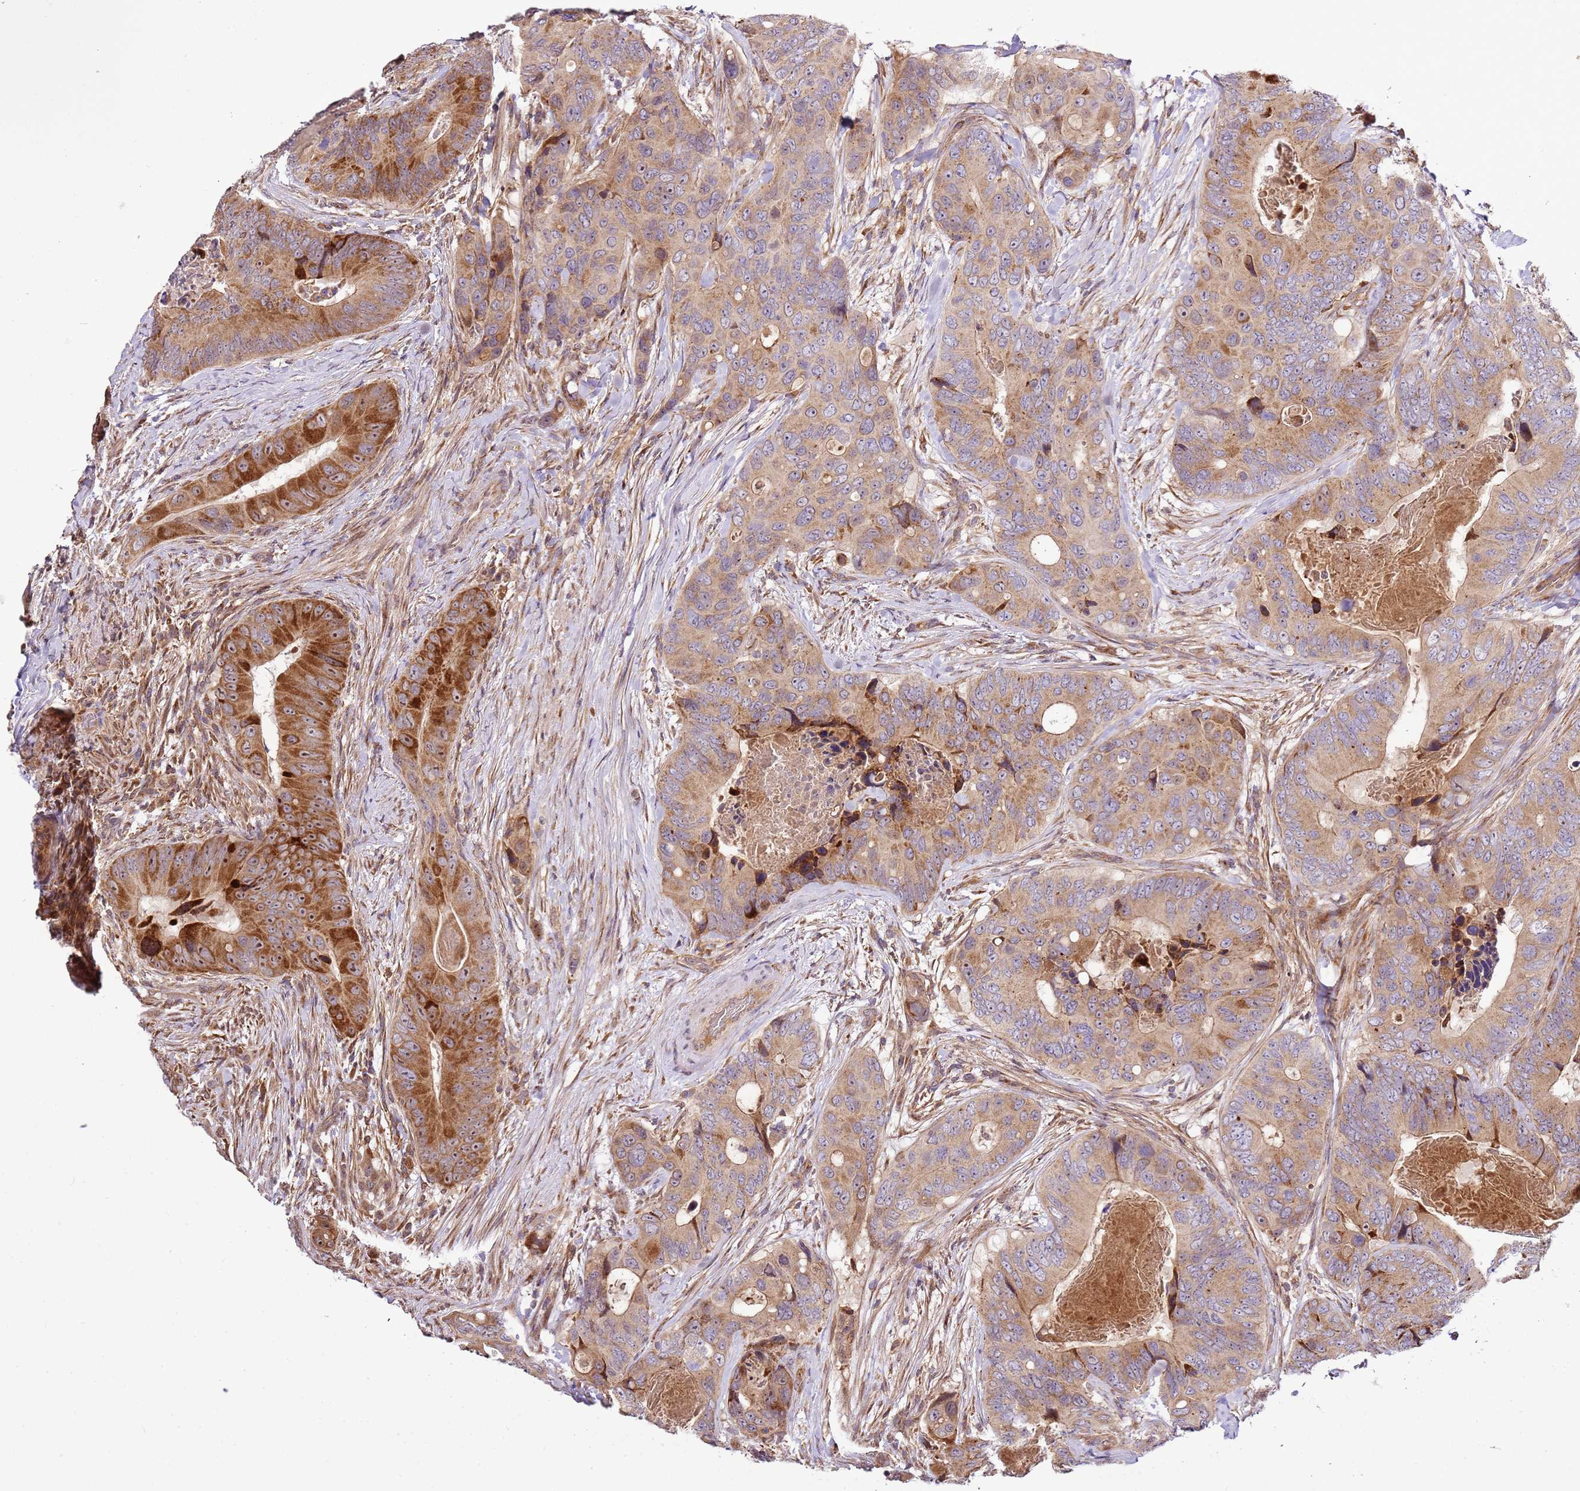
{"staining": {"intensity": "moderate", "quantity": ">75%", "location": "cytoplasmic/membranous,nuclear"}, "tissue": "colorectal cancer", "cell_type": "Tumor cells", "image_type": "cancer", "snomed": [{"axis": "morphology", "description": "Adenocarcinoma, NOS"}, {"axis": "topography", "description": "Colon"}], "caption": "A brown stain labels moderate cytoplasmic/membranous and nuclear expression of a protein in human colorectal cancer (adenocarcinoma) tumor cells.", "gene": "RASA3", "patient": {"sex": "male", "age": 84}}